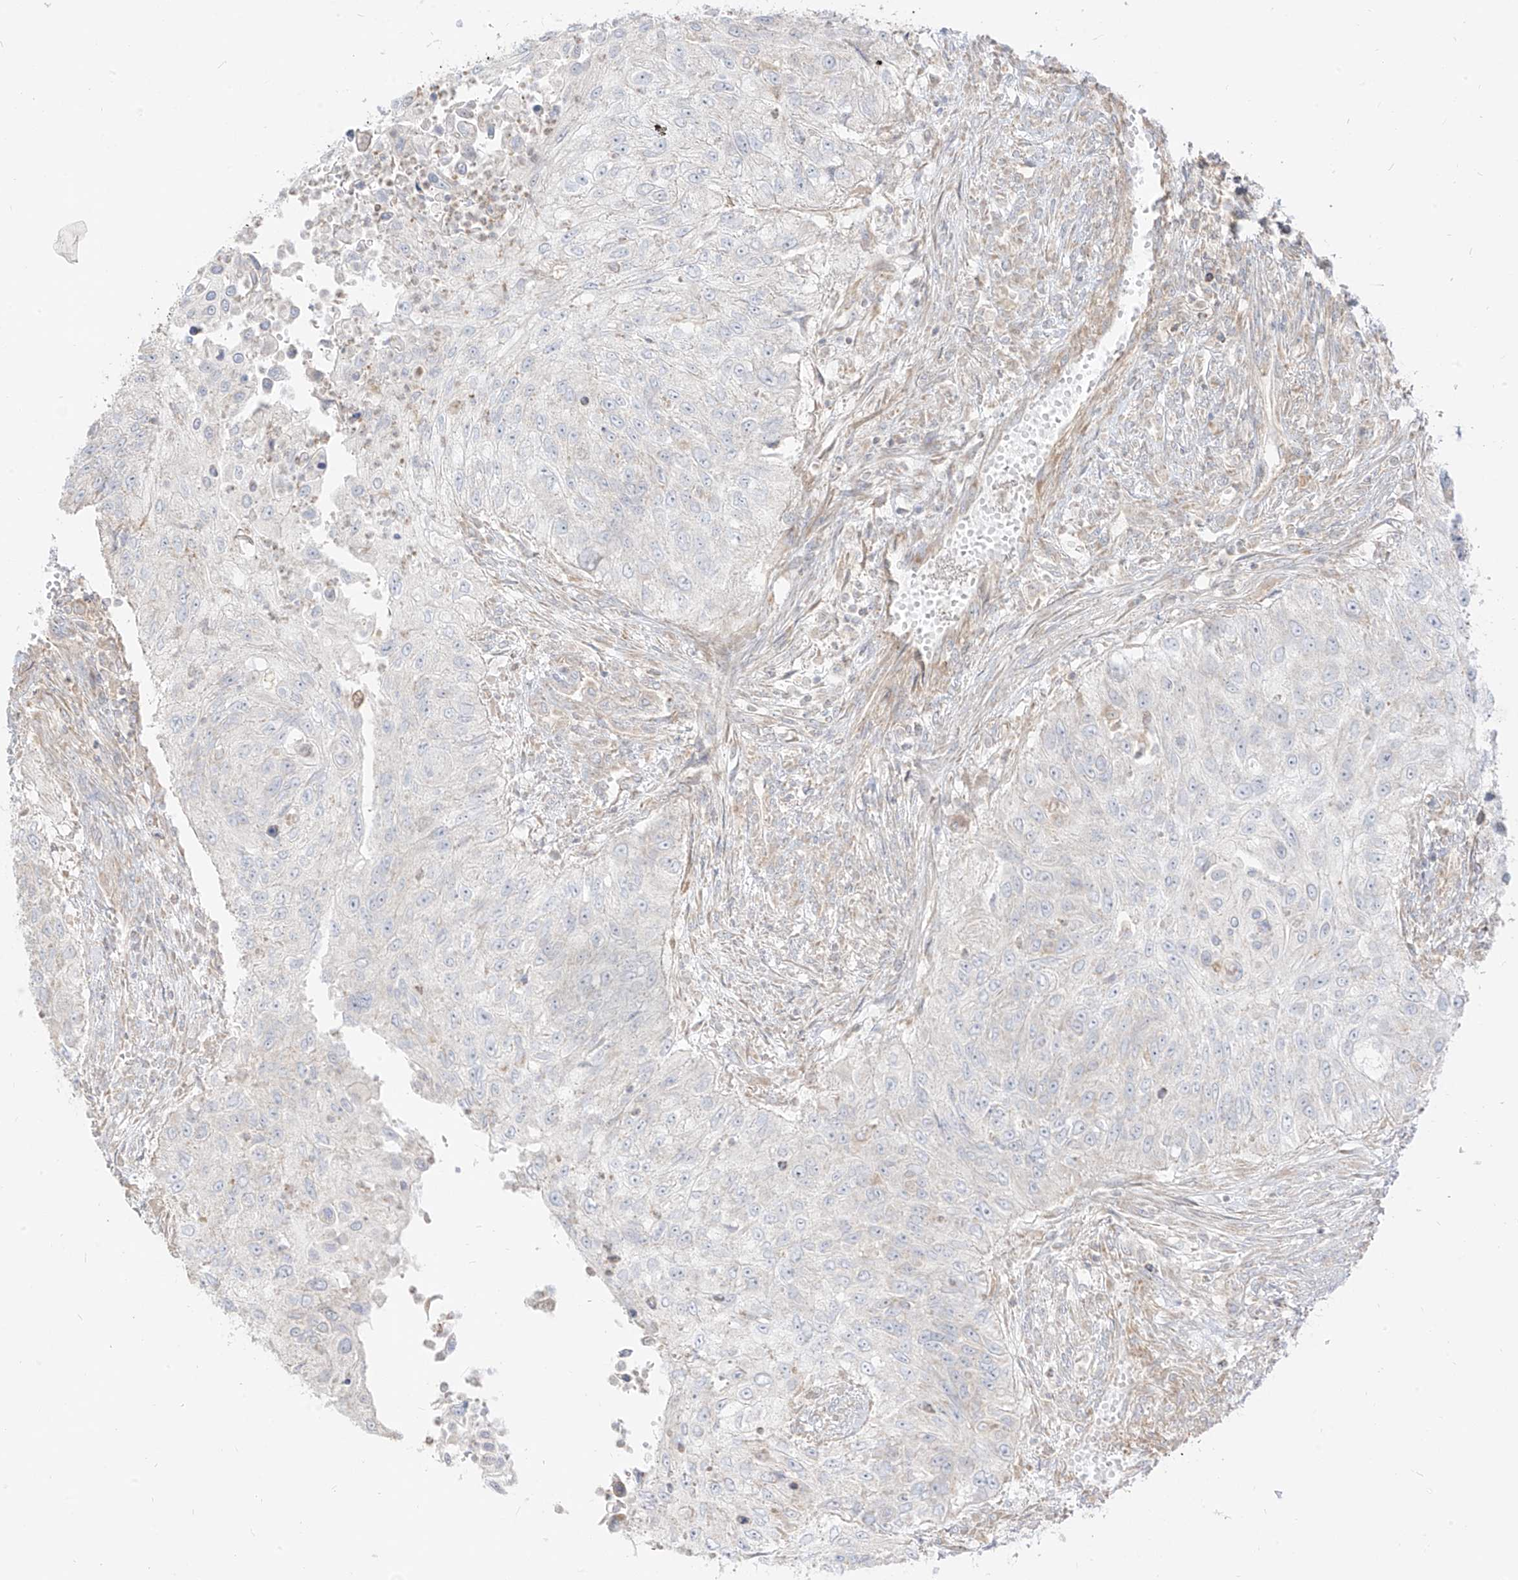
{"staining": {"intensity": "negative", "quantity": "none", "location": "none"}, "tissue": "urothelial cancer", "cell_type": "Tumor cells", "image_type": "cancer", "snomed": [{"axis": "morphology", "description": "Urothelial carcinoma, High grade"}, {"axis": "topography", "description": "Urinary bladder"}], "caption": "This is an immunohistochemistry (IHC) image of urothelial cancer. There is no positivity in tumor cells.", "gene": "ZIM3", "patient": {"sex": "female", "age": 60}}